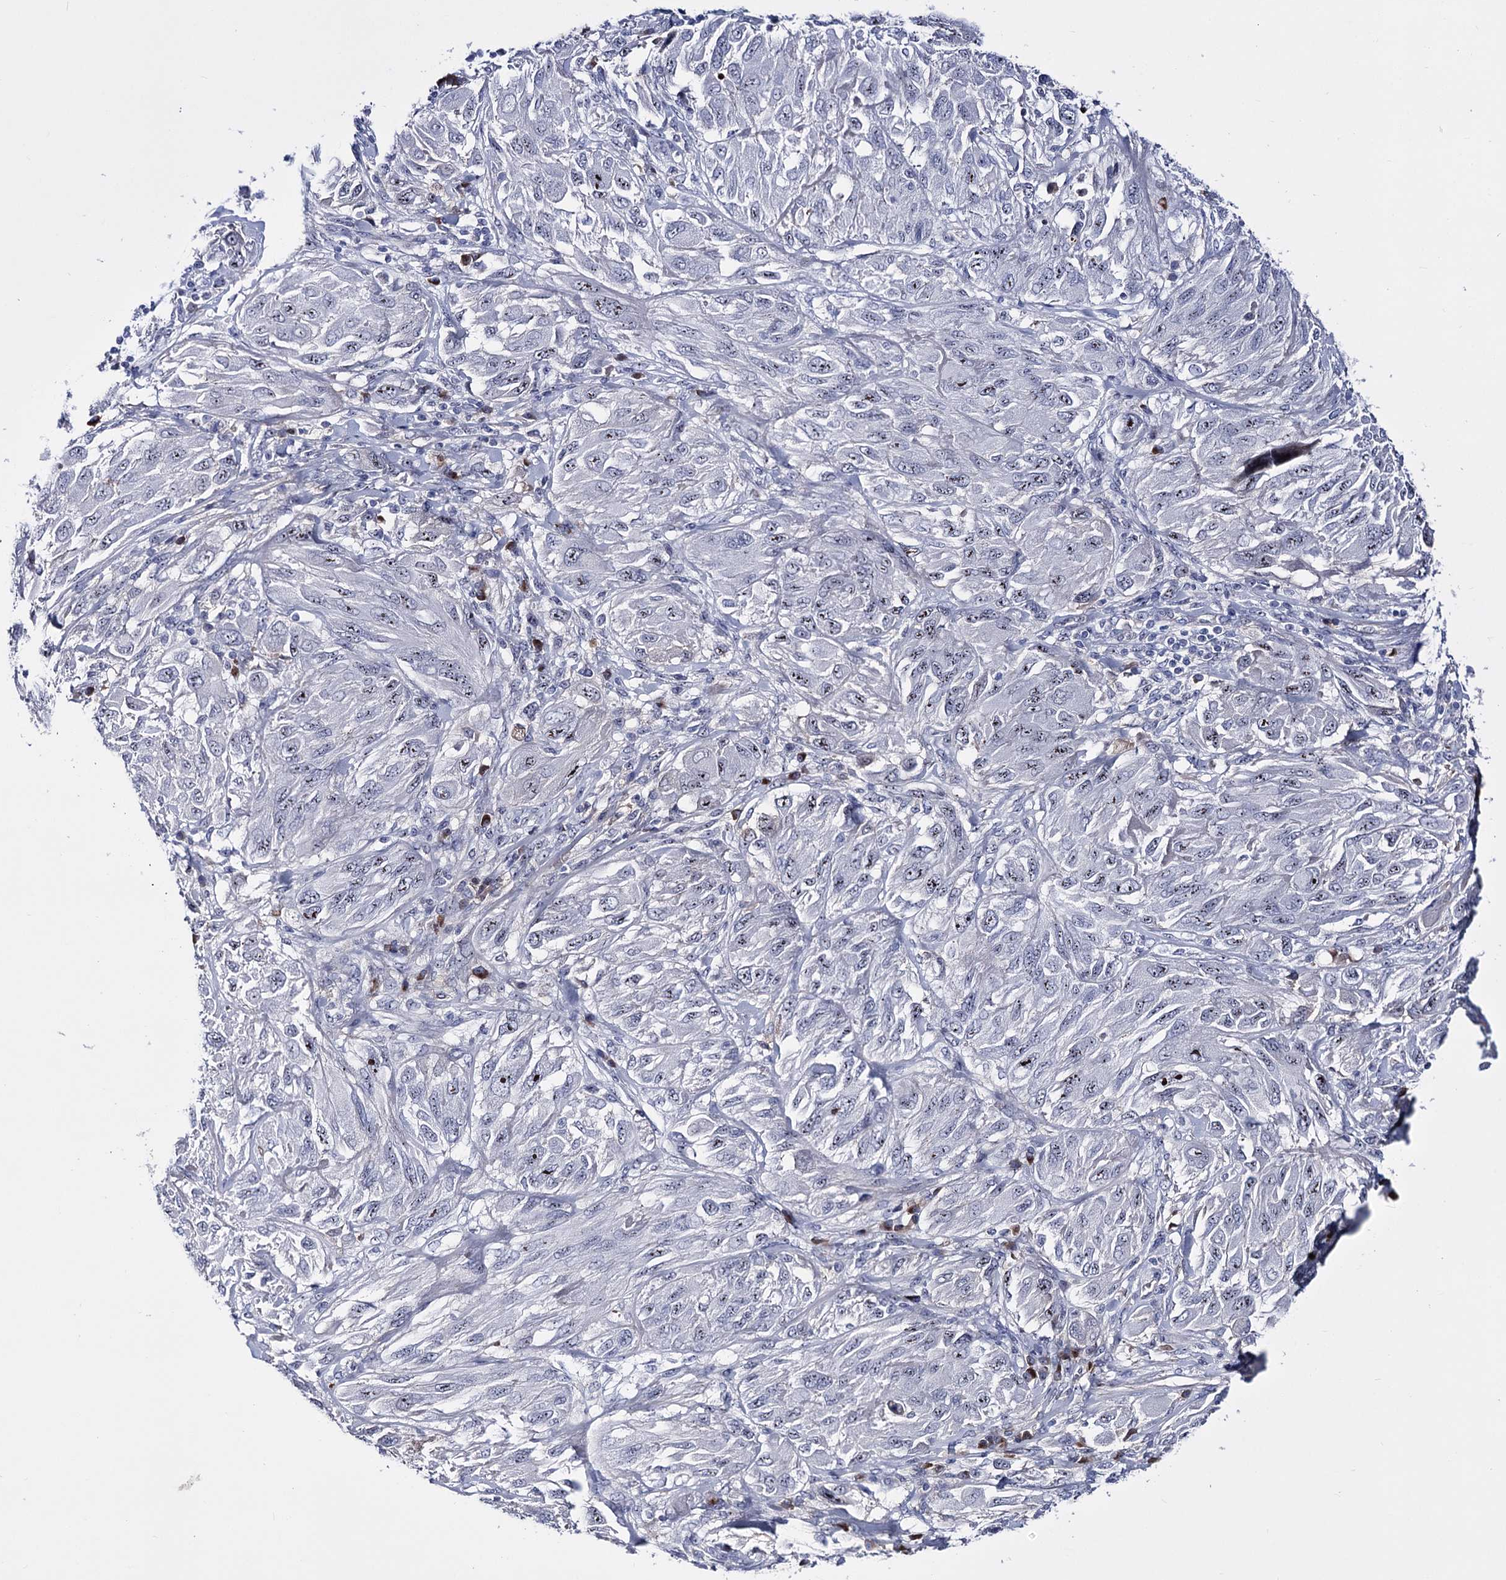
{"staining": {"intensity": "moderate", "quantity": "25%-75%", "location": "nuclear"}, "tissue": "melanoma", "cell_type": "Tumor cells", "image_type": "cancer", "snomed": [{"axis": "morphology", "description": "Malignant melanoma, NOS"}, {"axis": "topography", "description": "Skin"}], "caption": "Brown immunohistochemical staining in malignant melanoma exhibits moderate nuclear expression in approximately 25%-75% of tumor cells. (Brightfield microscopy of DAB IHC at high magnification).", "gene": "PCGF5", "patient": {"sex": "female", "age": 91}}